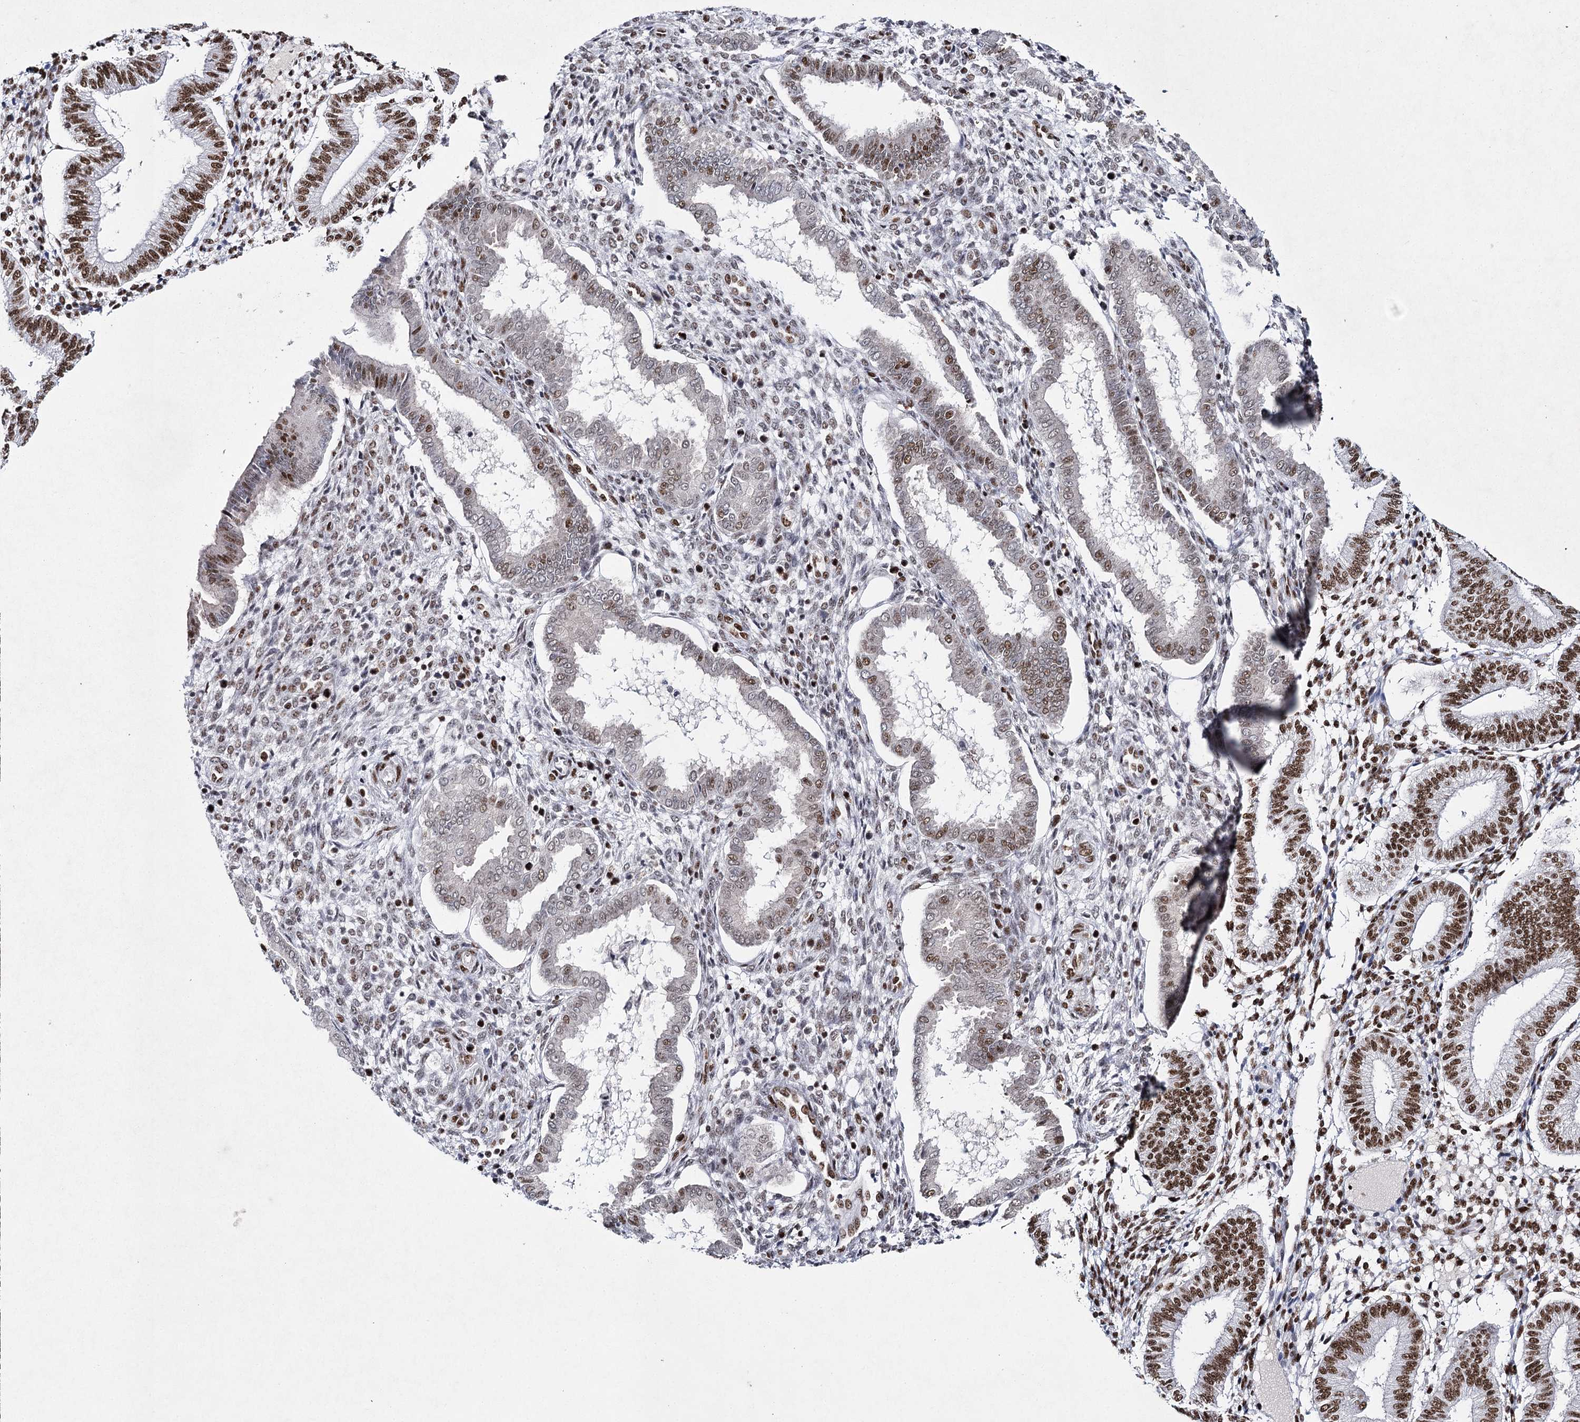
{"staining": {"intensity": "moderate", "quantity": "25%-75%", "location": "nuclear"}, "tissue": "endometrium", "cell_type": "Cells in endometrial stroma", "image_type": "normal", "snomed": [{"axis": "morphology", "description": "Normal tissue, NOS"}, {"axis": "topography", "description": "Endometrium"}], "caption": "A brown stain highlights moderate nuclear staining of a protein in cells in endometrial stroma of benign human endometrium. (IHC, brightfield microscopy, high magnification).", "gene": "SCAF8", "patient": {"sex": "female", "age": 24}}